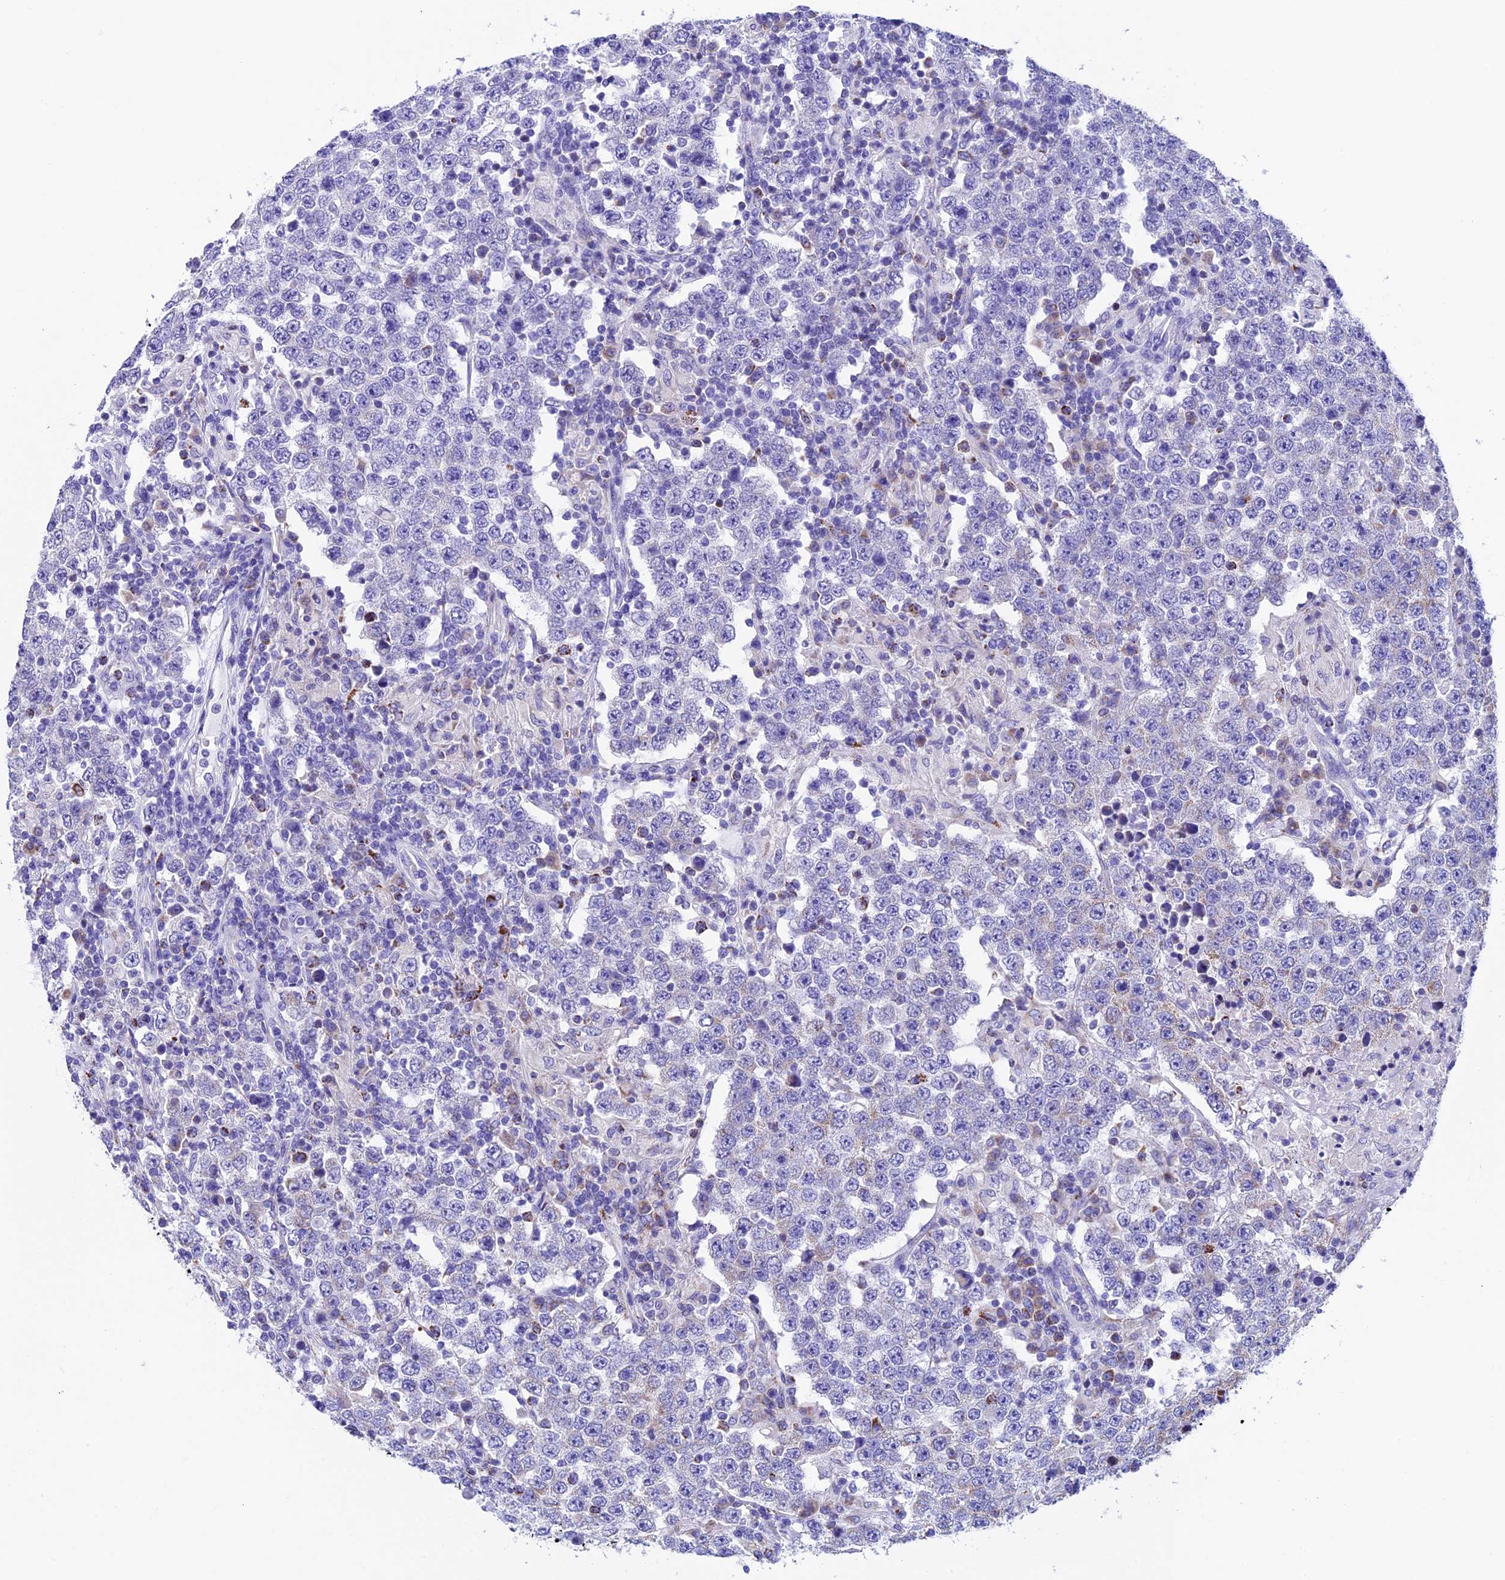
{"staining": {"intensity": "strong", "quantity": "<25%", "location": "cytoplasmic/membranous"}, "tissue": "testis cancer", "cell_type": "Tumor cells", "image_type": "cancer", "snomed": [{"axis": "morphology", "description": "Normal tissue, NOS"}, {"axis": "morphology", "description": "Urothelial carcinoma, High grade"}, {"axis": "morphology", "description": "Seminoma, NOS"}, {"axis": "morphology", "description": "Carcinoma, Embryonal, NOS"}, {"axis": "topography", "description": "Urinary bladder"}, {"axis": "topography", "description": "Testis"}], "caption": "Strong cytoplasmic/membranous staining for a protein is identified in approximately <25% of tumor cells of embryonal carcinoma (testis) using IHC.", "gene": "SLC8B1", "patient": {"sex": "male", "age": 41}}